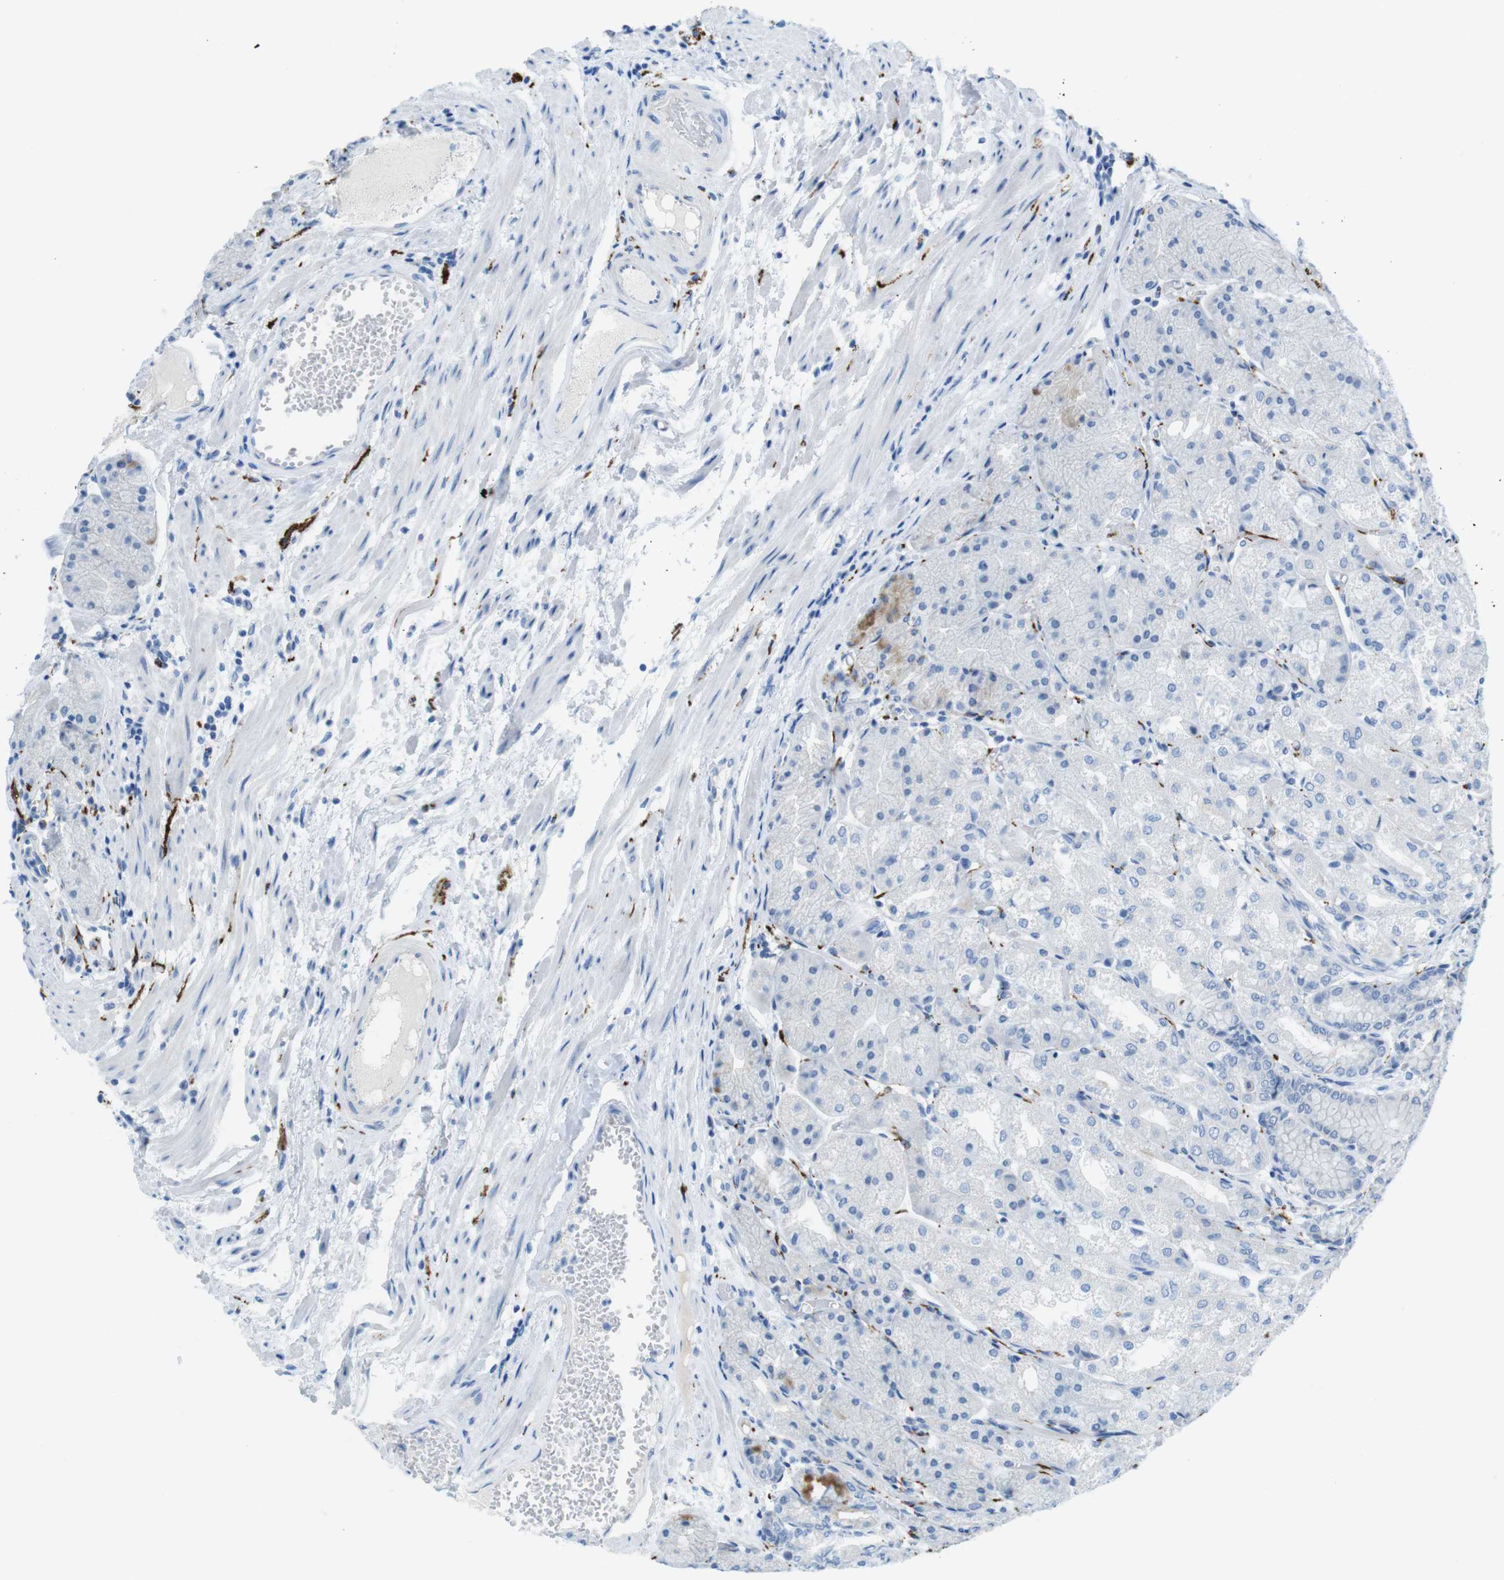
{"staining": {"intensity": "negative", "quantity": "none", "location": "none"}, "tissue": "stomach", "cell_type": "Glandular cells", "image_type": "normal", "snomed": [{"axis": "morphology", "description": "Normal tissue, NOS"}, {"axis": "topography", "description": "Stomach, upper"}], "caption": "A high-resolution micrograph shows IHC staining of normal stomach, which shows no significant positivity in glandular cells.", "gene": "GAP43", "patient": {"sex": "male", "age": 72}}